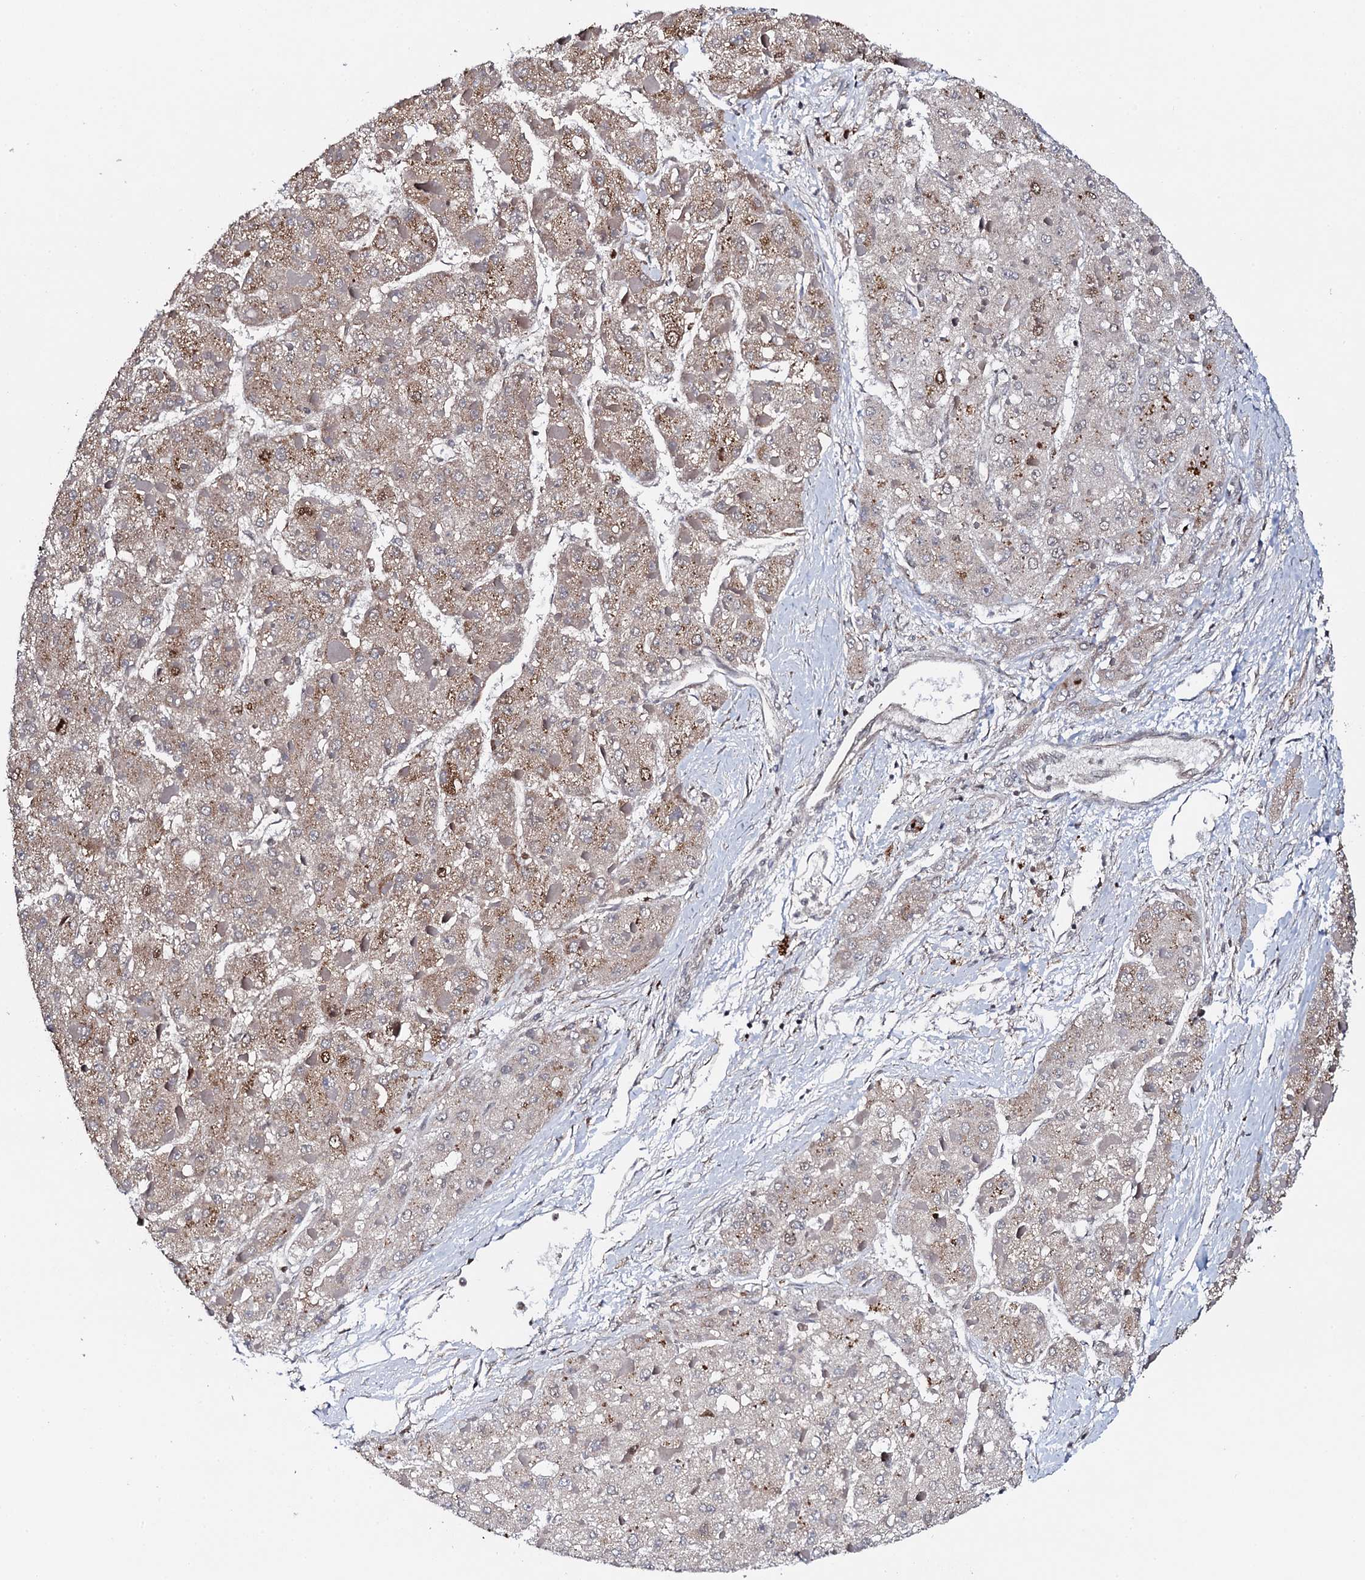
{"staining": {"intensity": "weak", "quantity": "25%-75%", "location": "cytoplasmic/membranous"}, "tissue": "liver cancer", "cell_type": "Tumor cells", "image_type": "cancer", "snomed": [{"axis": "morphology", "description": "Carcinoma, Hepatocellular, NOS"}, {"axis": "topography", "description": "Liver"}], "caption": "Immunohistochemistry of liver hepatocellular carcinoma exhibits low levels of weak cytoplasmic/membranous positivity in about 25%-75% of tumor cells. The staining was performed using DAB, with brown indicating positive protein expression. Nuclei are stained blue with hematoxylin.", "gene": "FAM111A", "patient": {"sex": "female", "age": 73}}